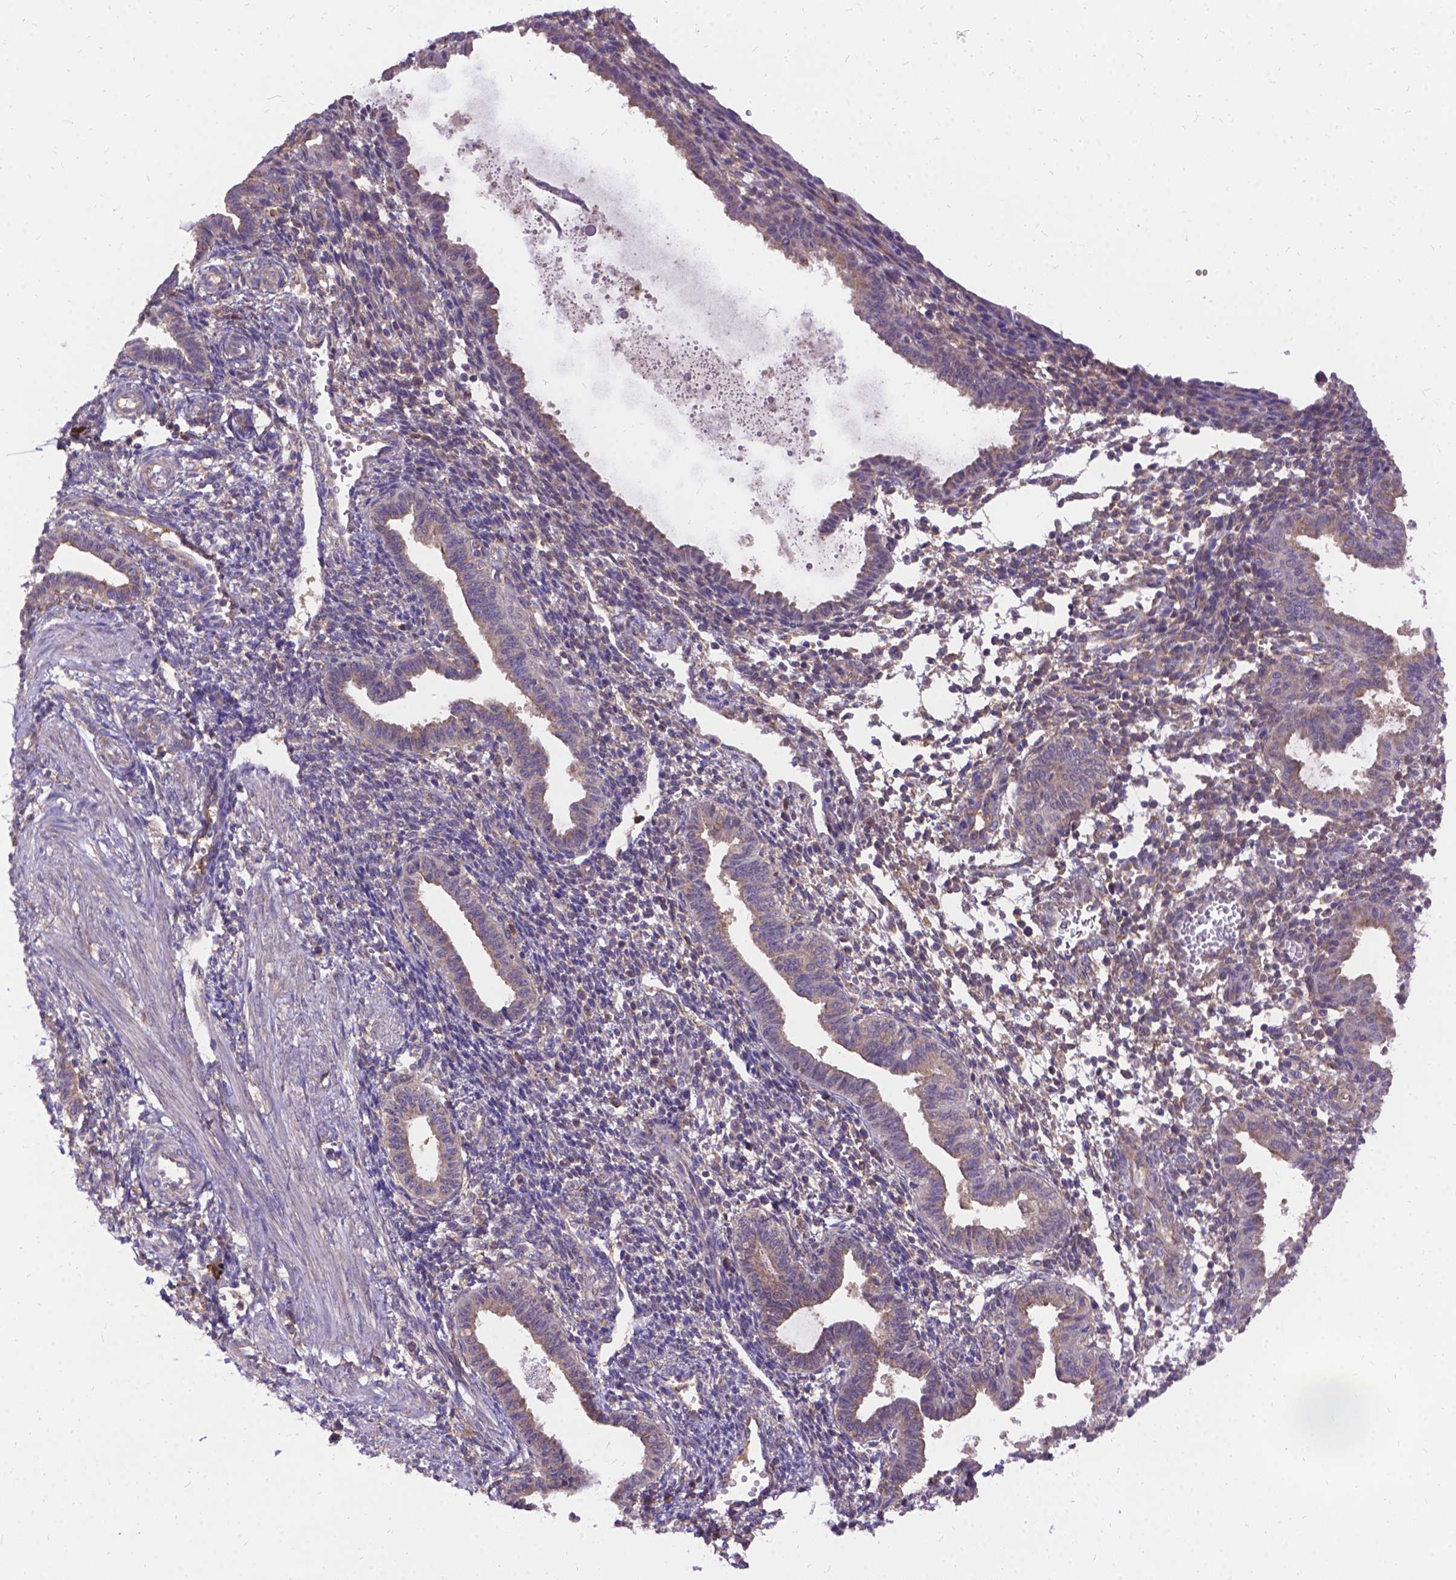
{"staining": {"intensity": "weak", "quantity": "25%-75%", "location": "cytoplasmic/membranous"}, "tissue": "endometrium", "cell_type": "Cells in endometrial stroma", "image_type": "normal", "snomed": [{"axis": "morphology", "description": "Normal tissue, NOS"}, {"axis": "topography", "description": "Endometrium"}], "caption": "Endometrium stained for a protein (brown) demonstrates weak cytoplasmic/membranous positive staining in about 25%-75% of cells in endometrial stroma.", "gene": "DENND6A", "patient": {"sex": "female", "age": 37}}